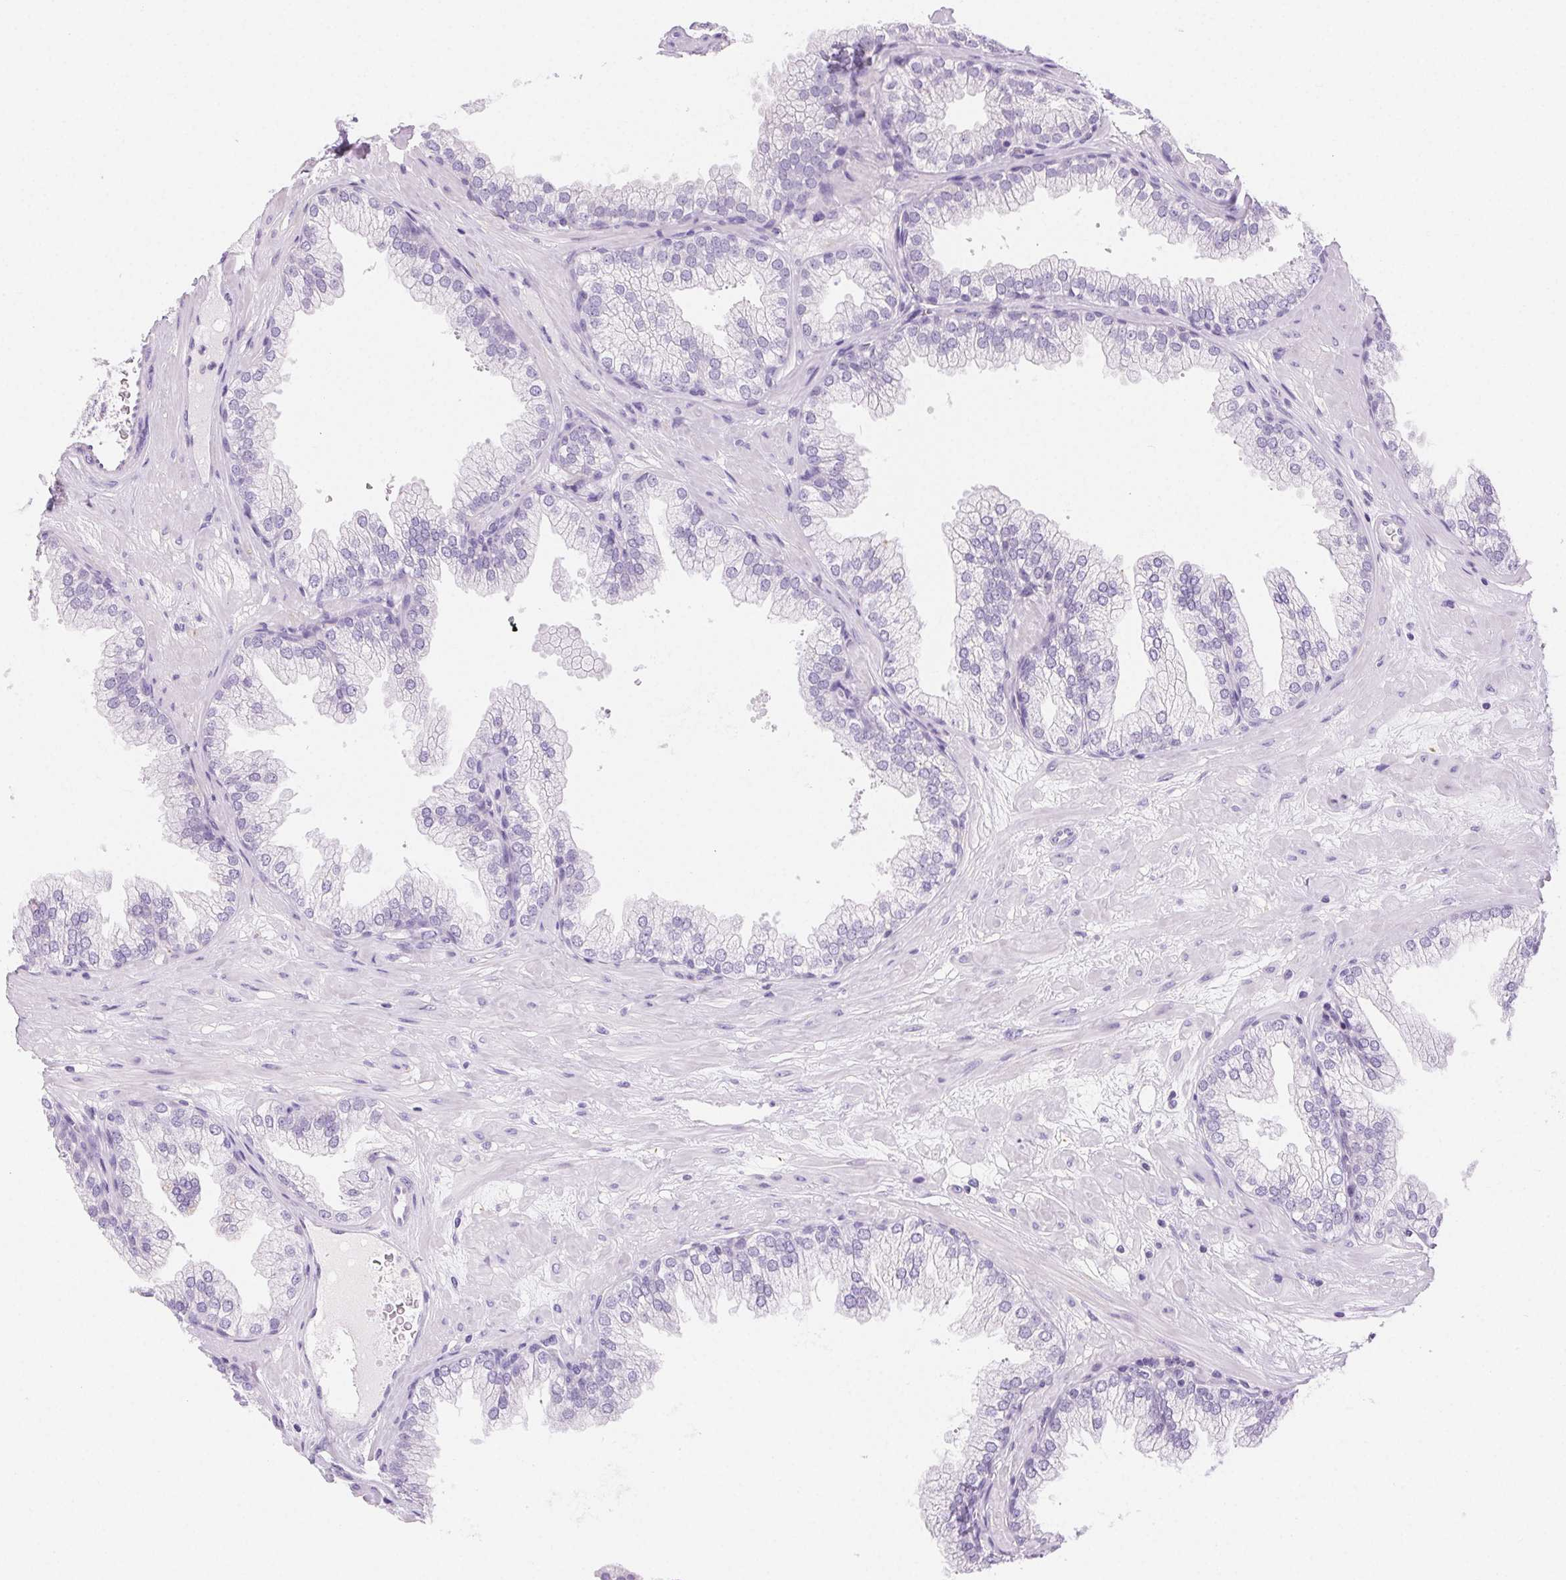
{"staining": {"intensity": "negative", "quantity": "none", "location": "none"}, "tissue": "prostate", "cell_type": "Glandular cells", "image_type": "normal", "snomed": [{"axis": "morphology", "description": "Normal tissue, NOS"}, {"axis": "topography", "description": "Prostate"}], "caption": "High magnification brightfield microscopy of unremarkable prostate stained with DAB (3,3'-diaminobenzidine) (brown) and counterstained with hematoxylin (blue): glandular cells show no significant expression. (Immunohistochemistry (ihc), brightfield microscopy, high magnification).", "gene": "CLDN16", "patient": {"sex": "male", "age": 37}}